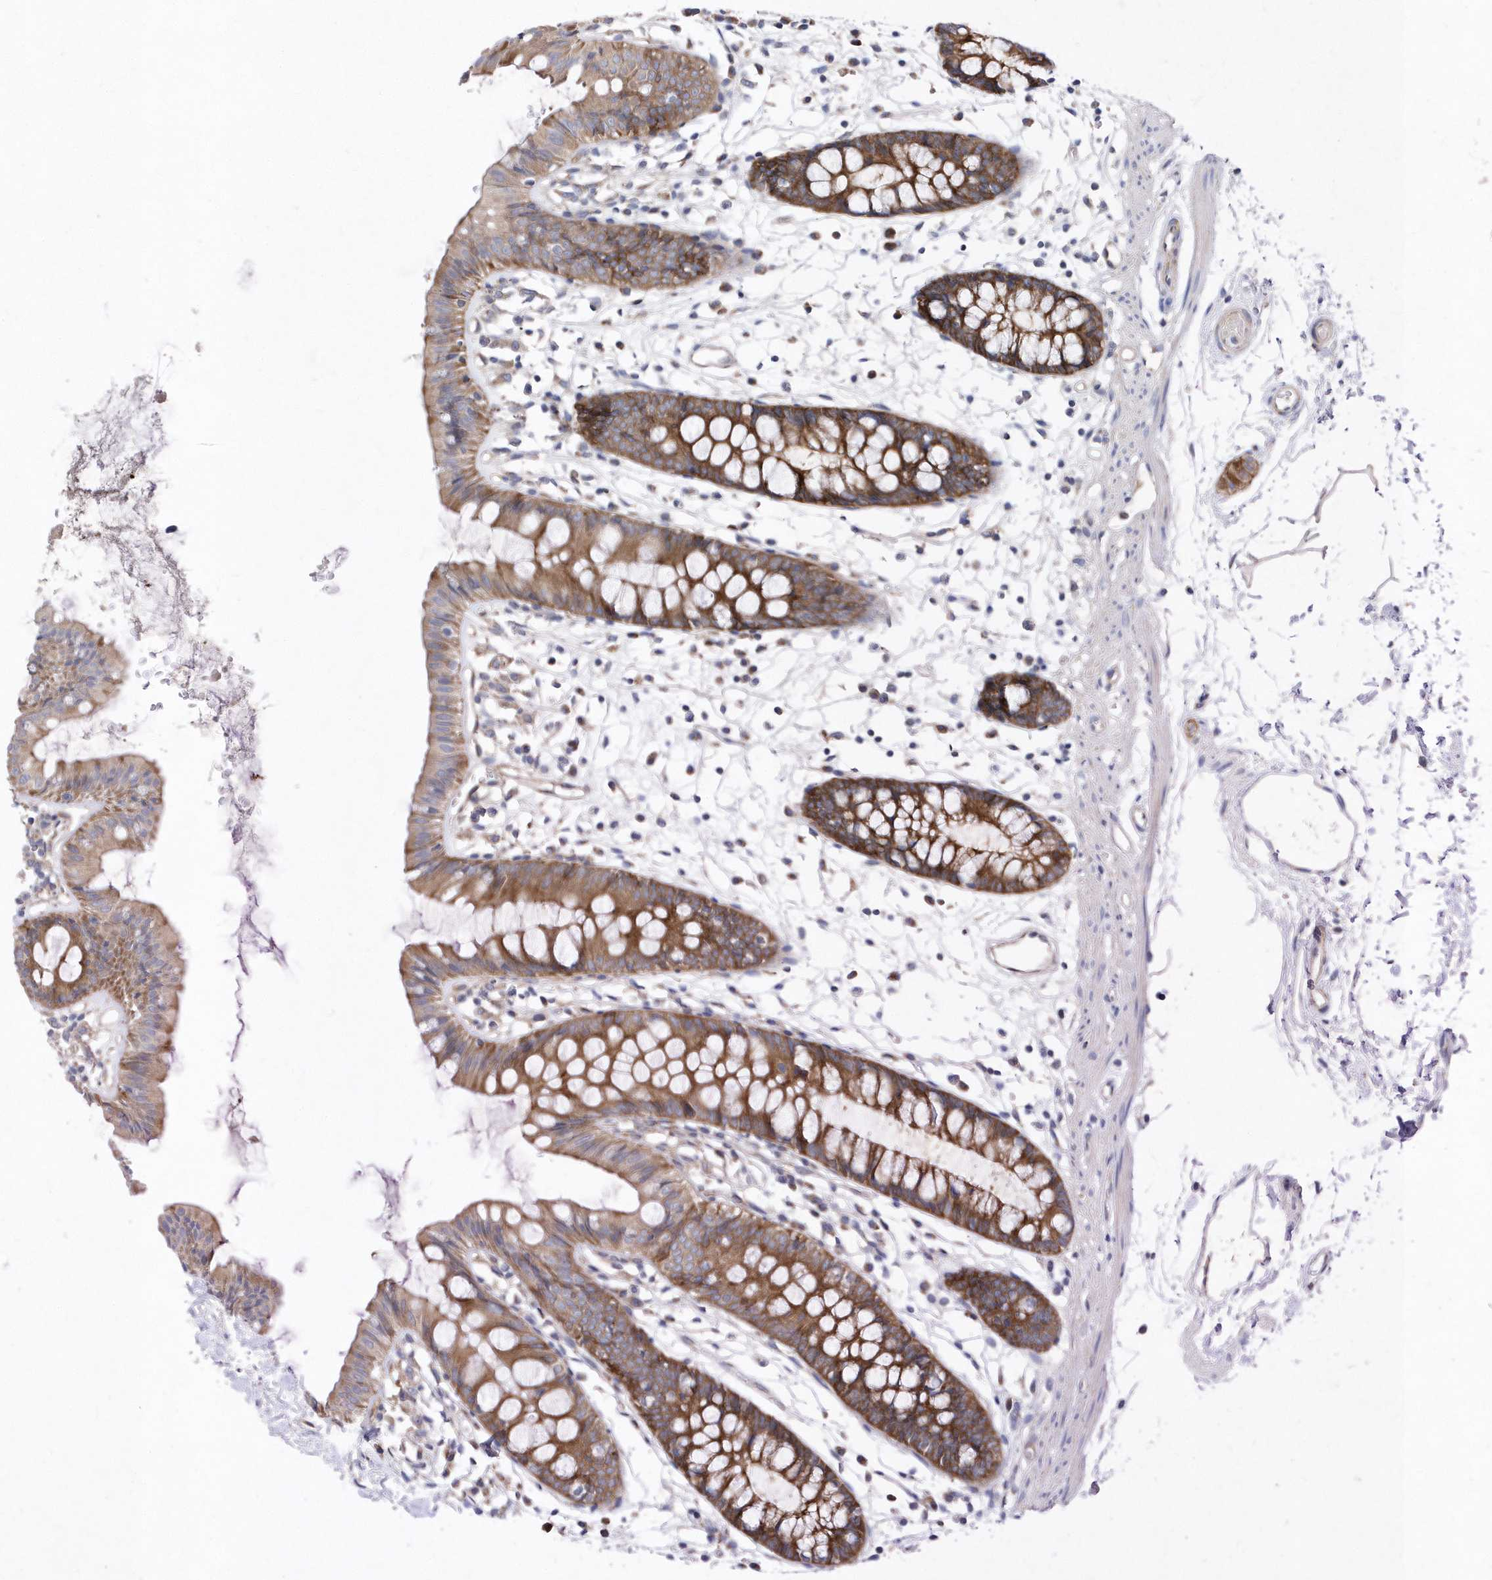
{"staining": {"intensity": "negative", "quantity": "none", "location": "none"}, "tissue": "colon", "cell_type": "Endothelial cells", "image_type": "normal", "snomed": [{"axis": "morphology", "description": "Normal tissue, NOS"}, {"axis": "topography", "description": "Colon"}], "caption": "A high-resolution image shows immunohistochemistry staining of benign colon, which reveals no significant expression in endothelial cells. (Stains: DAB (3,3'-diaminobenzidine) immunohistochemistry (IHC) with hematoxylin counter stain, Microscopy: brightfield microscopy at high magnification).", "gene": "JKAMP", "patient": {"sex": "male", "age": 56}}